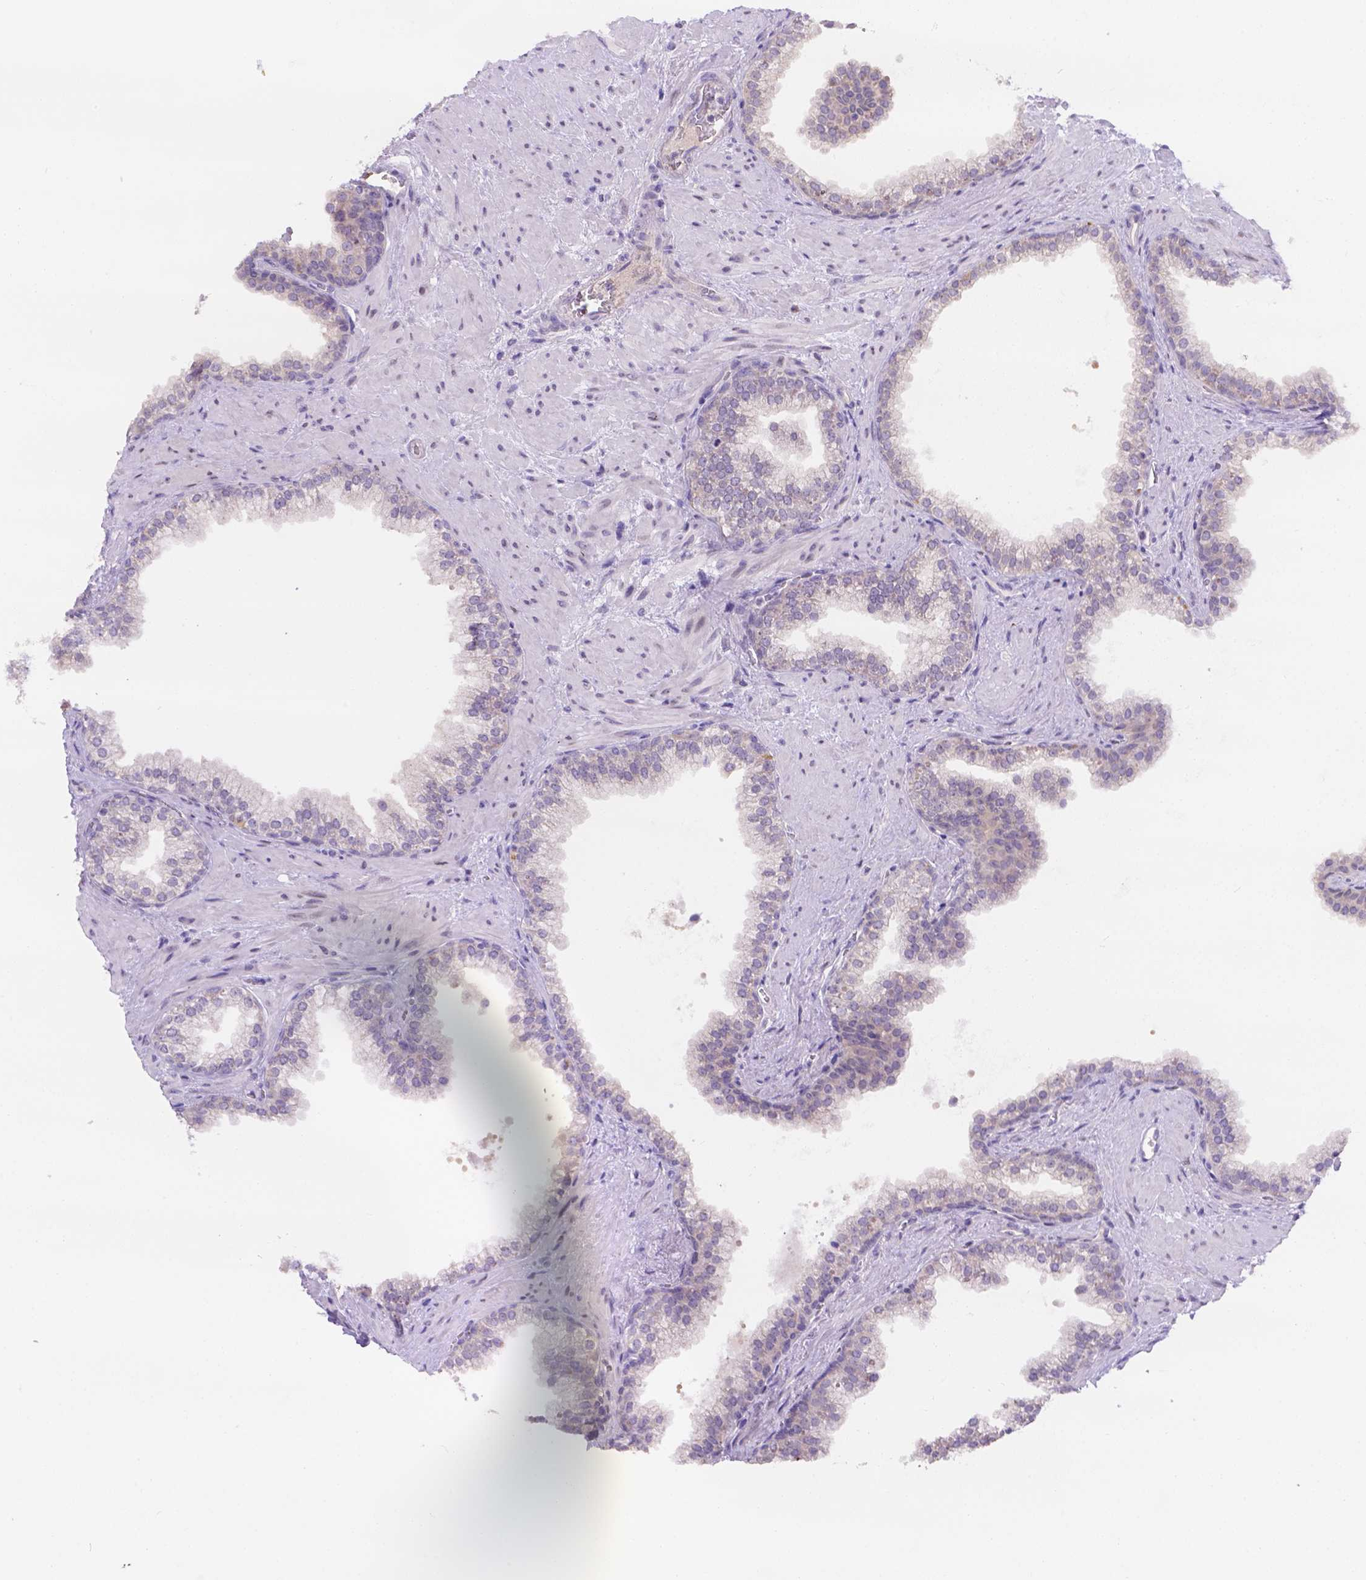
{"staining": {"intensity": "negative", "quantity": "none", "location": "none"}, "tissue": "prostate", "cell_type": "Glandular cells", "image_type": "normal", "snomed": [{"axis": "morphology", "description": "Normal tissue, NOS"}, {"axis": "topography", "description": "Prostate"}], "caption": "High magnification brightfield microscopy of normal prostate stained with DAB (3,3'-diaminobenzidine) (brown) and counterstained with hematoxylin (blue): glandular cells show no significant staining. (Stains: DAB IHC with hematoxylin counter stain, Microscopy: brightfield microscopy at high magnification).", "gene": "CD96", "patient": {"sex": "male", "age": 79}}